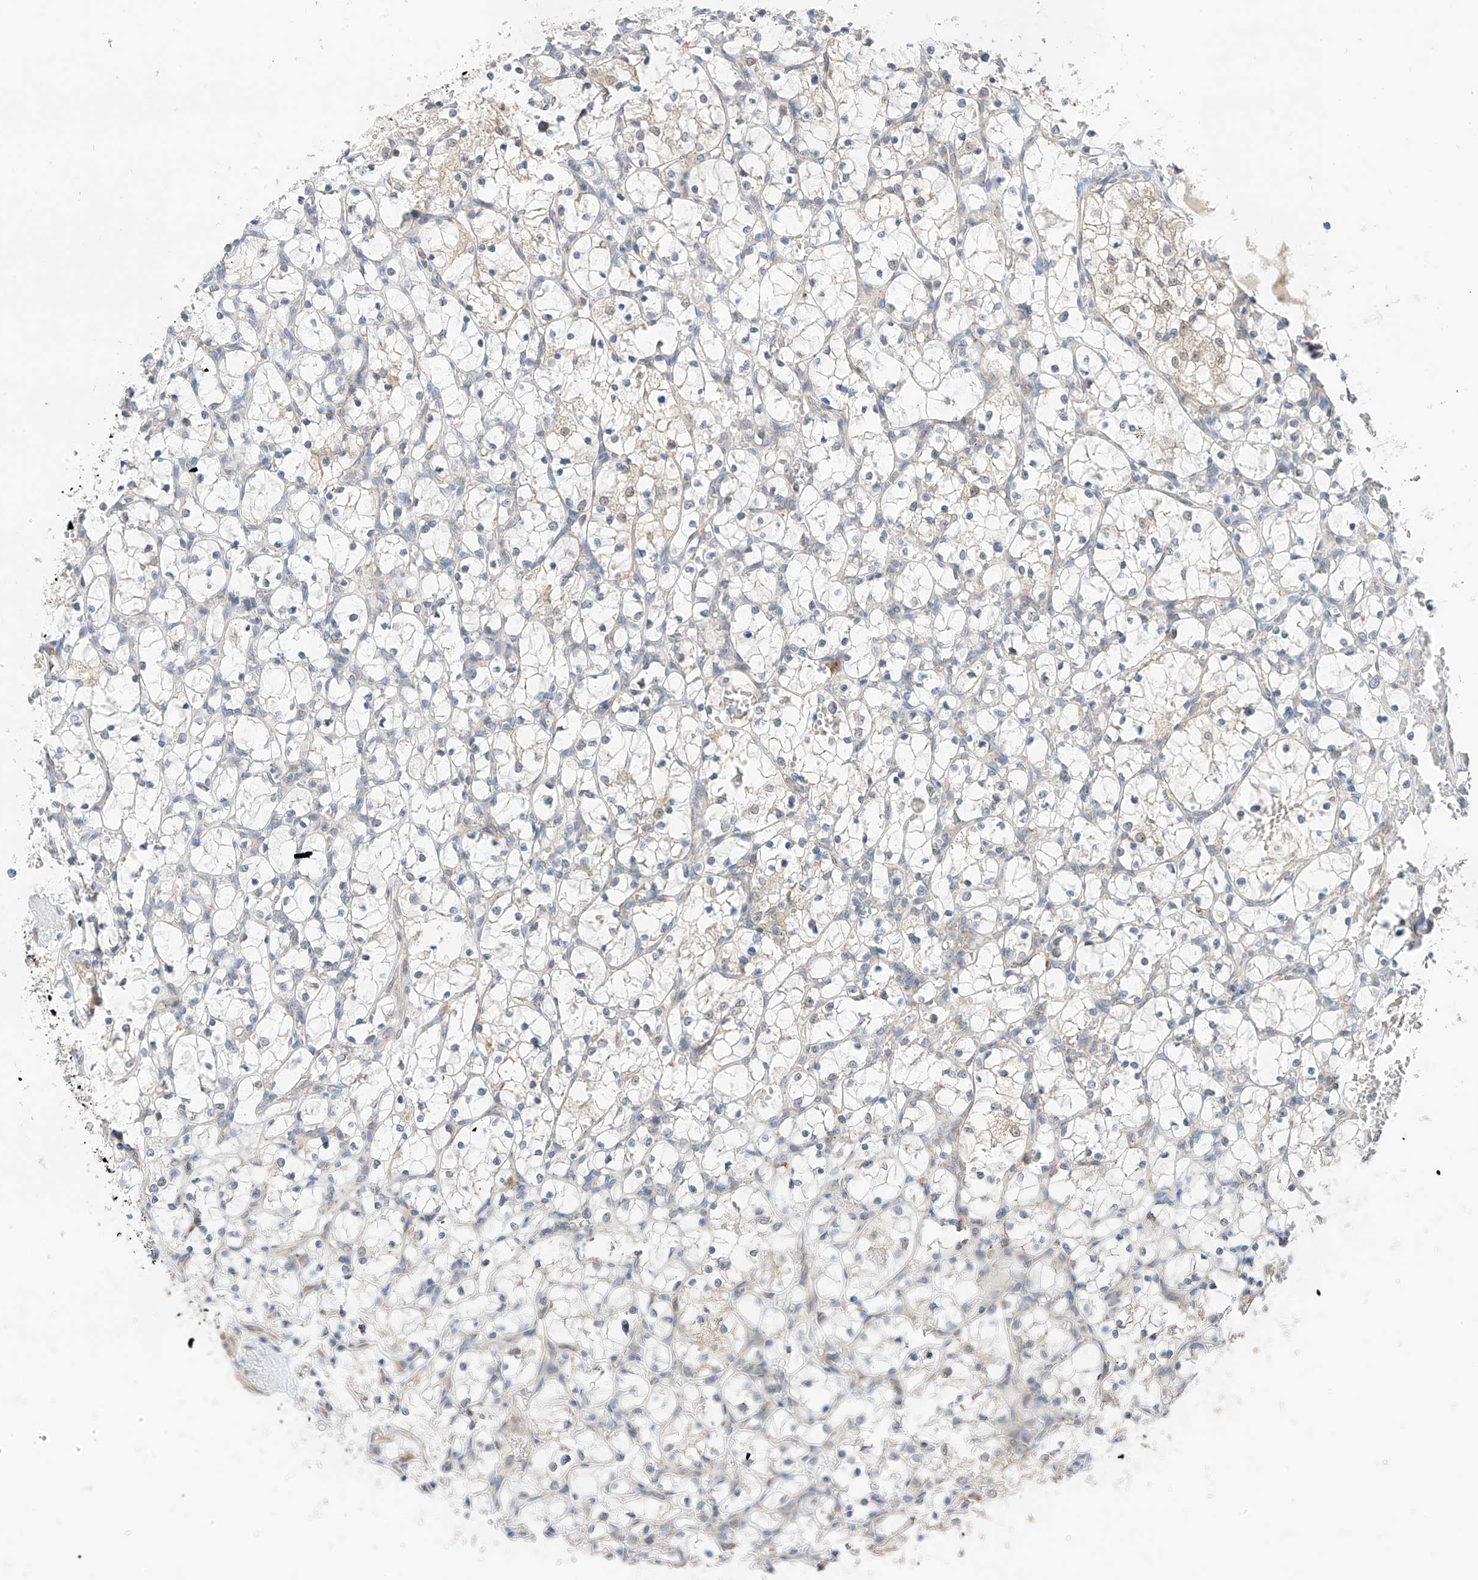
{"staining": {"intensity": "negative", "quantity": "none", "location": "none"}, "tissue": "renal cancer", "cell_type": "Tumor cells", "image_type": "cancer", "snomed": [{"axis": "morphology", "description": "Adenocarcinoma, NOS"}, {"axis": "topography", "description": "Kidney"}], "caption": "High magnification brightfield microscopy of adenocarcinoma (renal) stained with DAB (brown) and counterstained with hematoxylin (blue): tumor cells show no significant positivity.", "gene": "PPA2", "patient": {"sex": "female", "age": 69}}